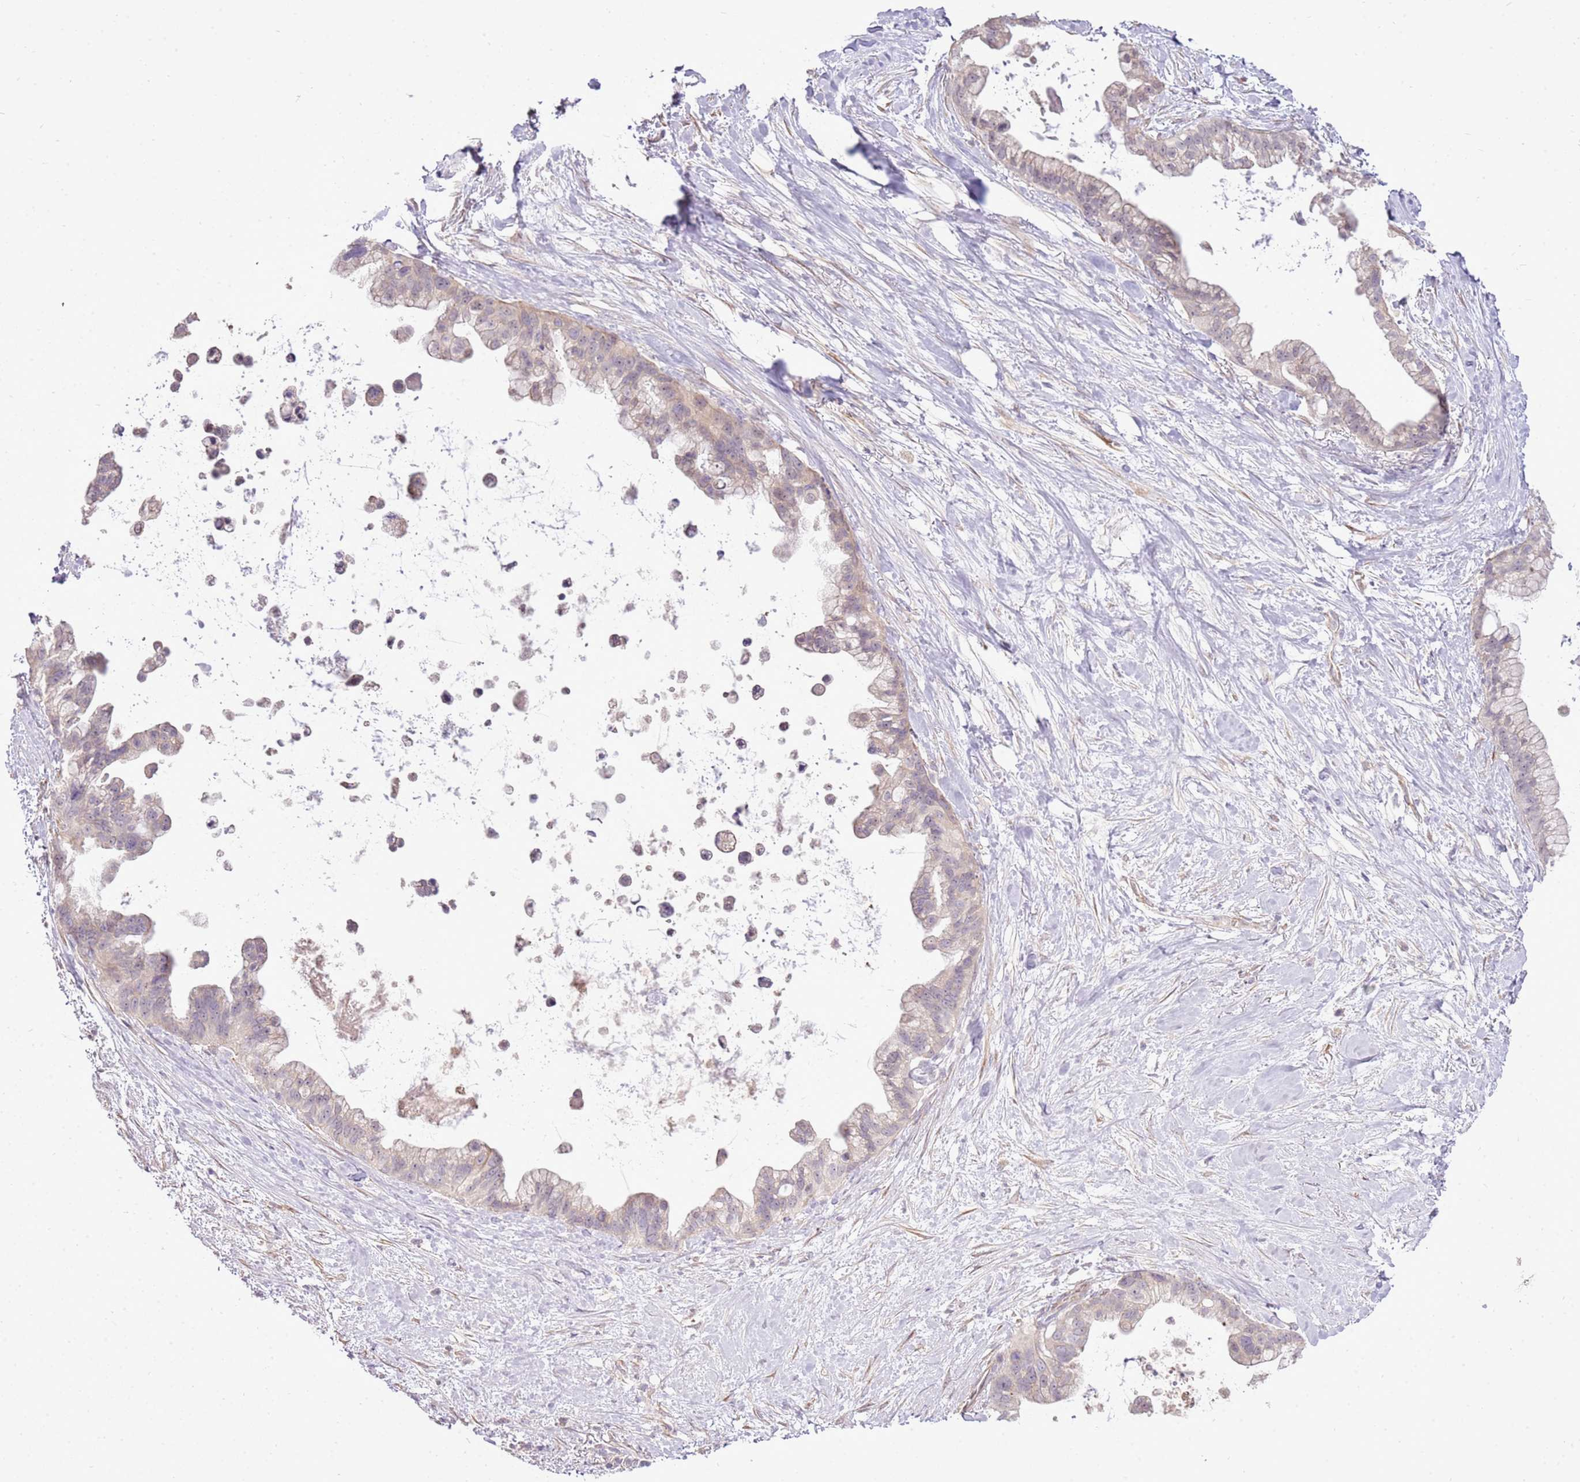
{"staining": {"intensity": "weak", "quantity": "25%-75%", "location": "cytoplasmic/membranous"}, "tissue": "pancreatic cancer", "cell_type": "Tumor cells", "image_type": "cancer", "snomed": [{"axis": "morphology", "description": "Adenocarcinoma, NOS"}, {"axis": "topography", "description": "Pancreas"}], "caption": "DAB immunohistochemical staining of pancreatic adenocarcinoma demonstrates weak cytoplasmic/membranous protein staining in about 25%-75% of tumor cells.", "gene": "UGGT2", "patient": {"sex": "female", "age": 83}}